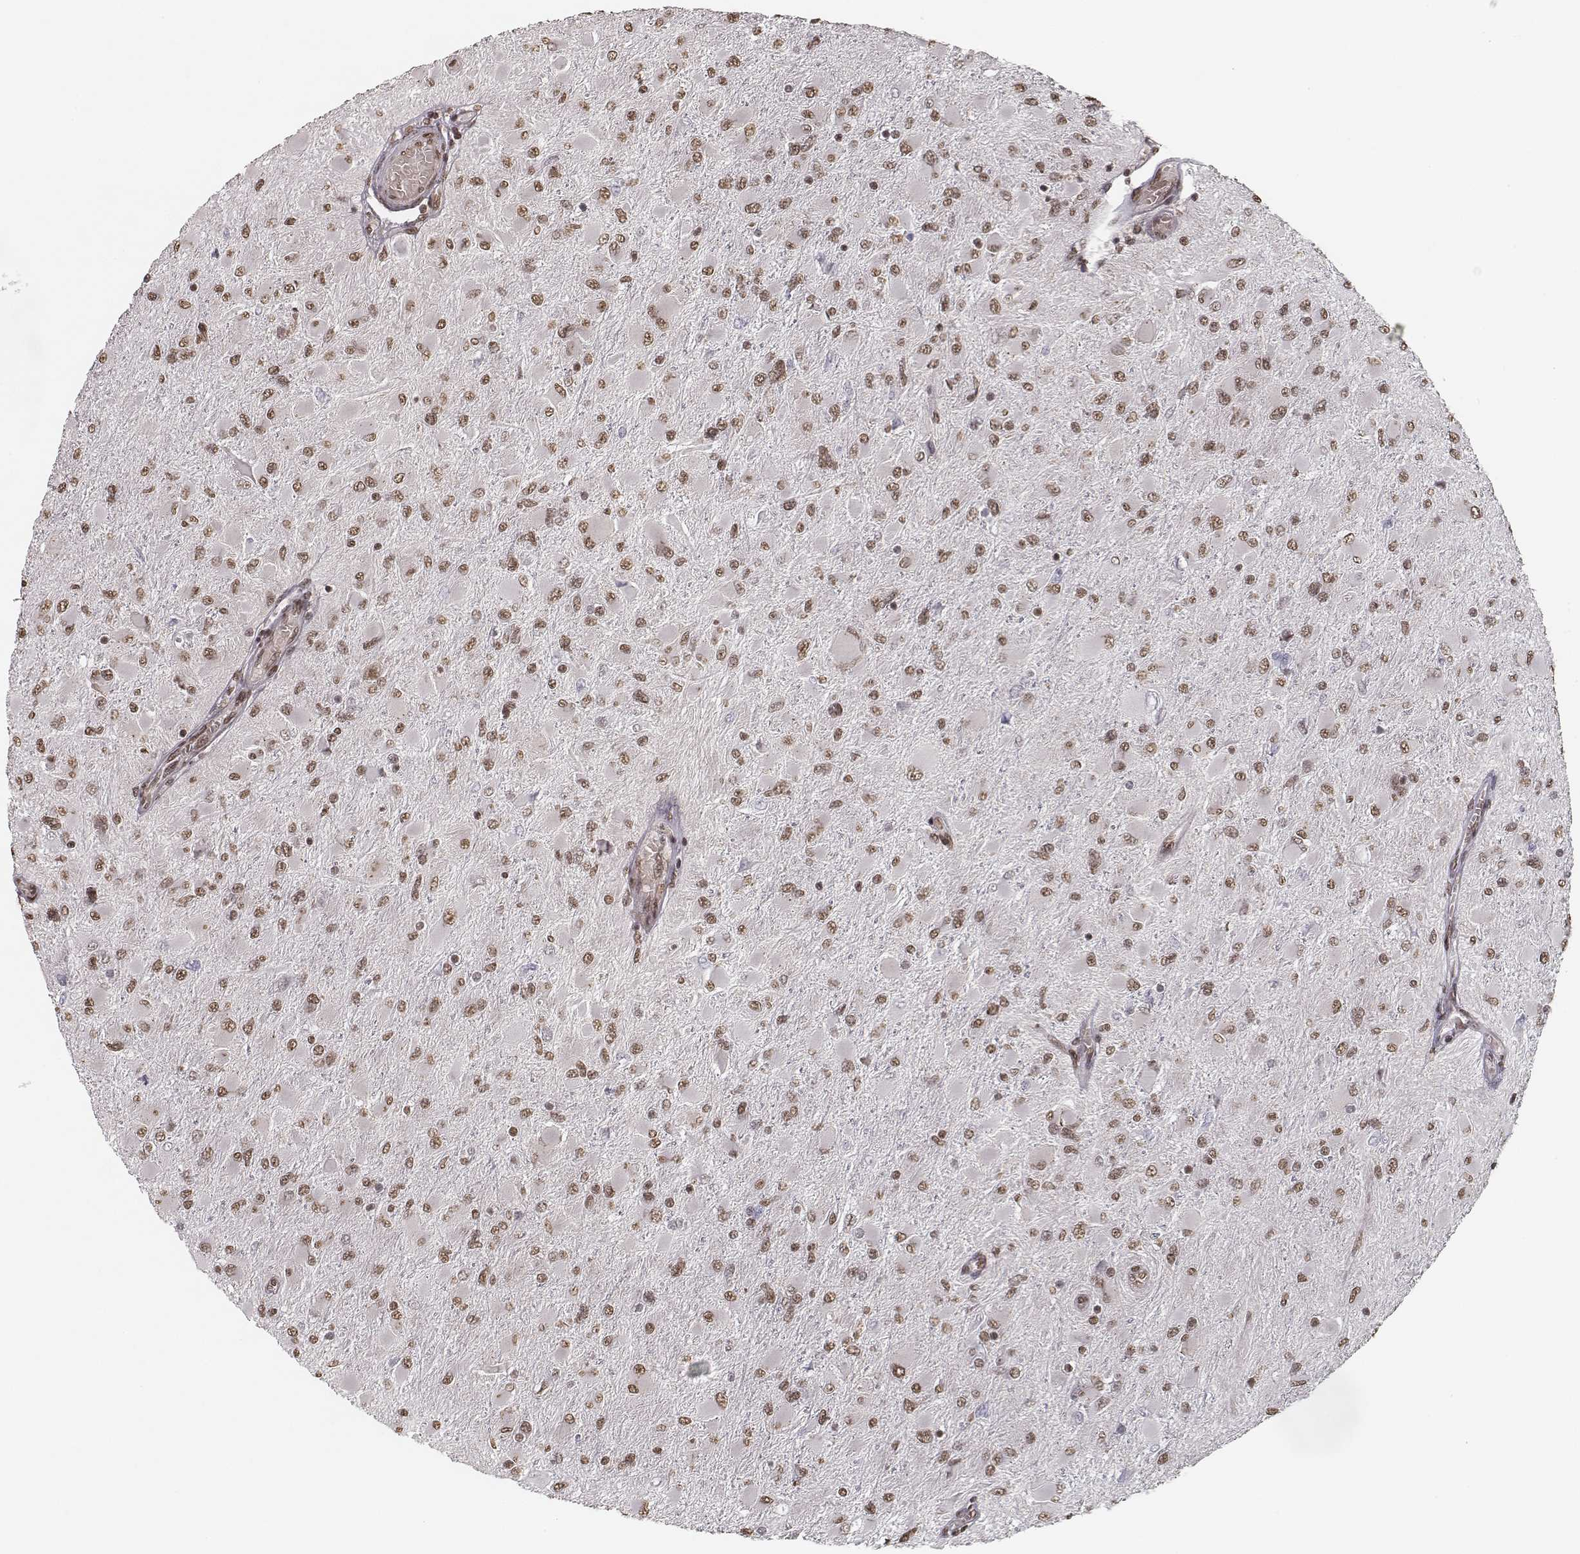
{"staining": {"intensity": "moderate", "quantity": ">75%", "location": "nuclear"}, "tissue": "glioma", "cell_type": "Tumor cells", "image_type": "cancer", "snomed": [{"axis": "morphology", "description": "Glioma, malignant, High grade"}, {"axis": "topography", "description": "Cerebral cortex"}], "caption": "Immunohistochemistry (IHC) staining of glioma, which exhibits medium levels of moderate nuclear positivity in about >75% of tumor cells indicating moderate nuclear protein expression. The staining was performed using DAB (brown) for protein detection and nuclei were counterstained in hematoxylin (blue).", "gene": "HMGA2", "patient": {"sex": "female", "age": 36}}